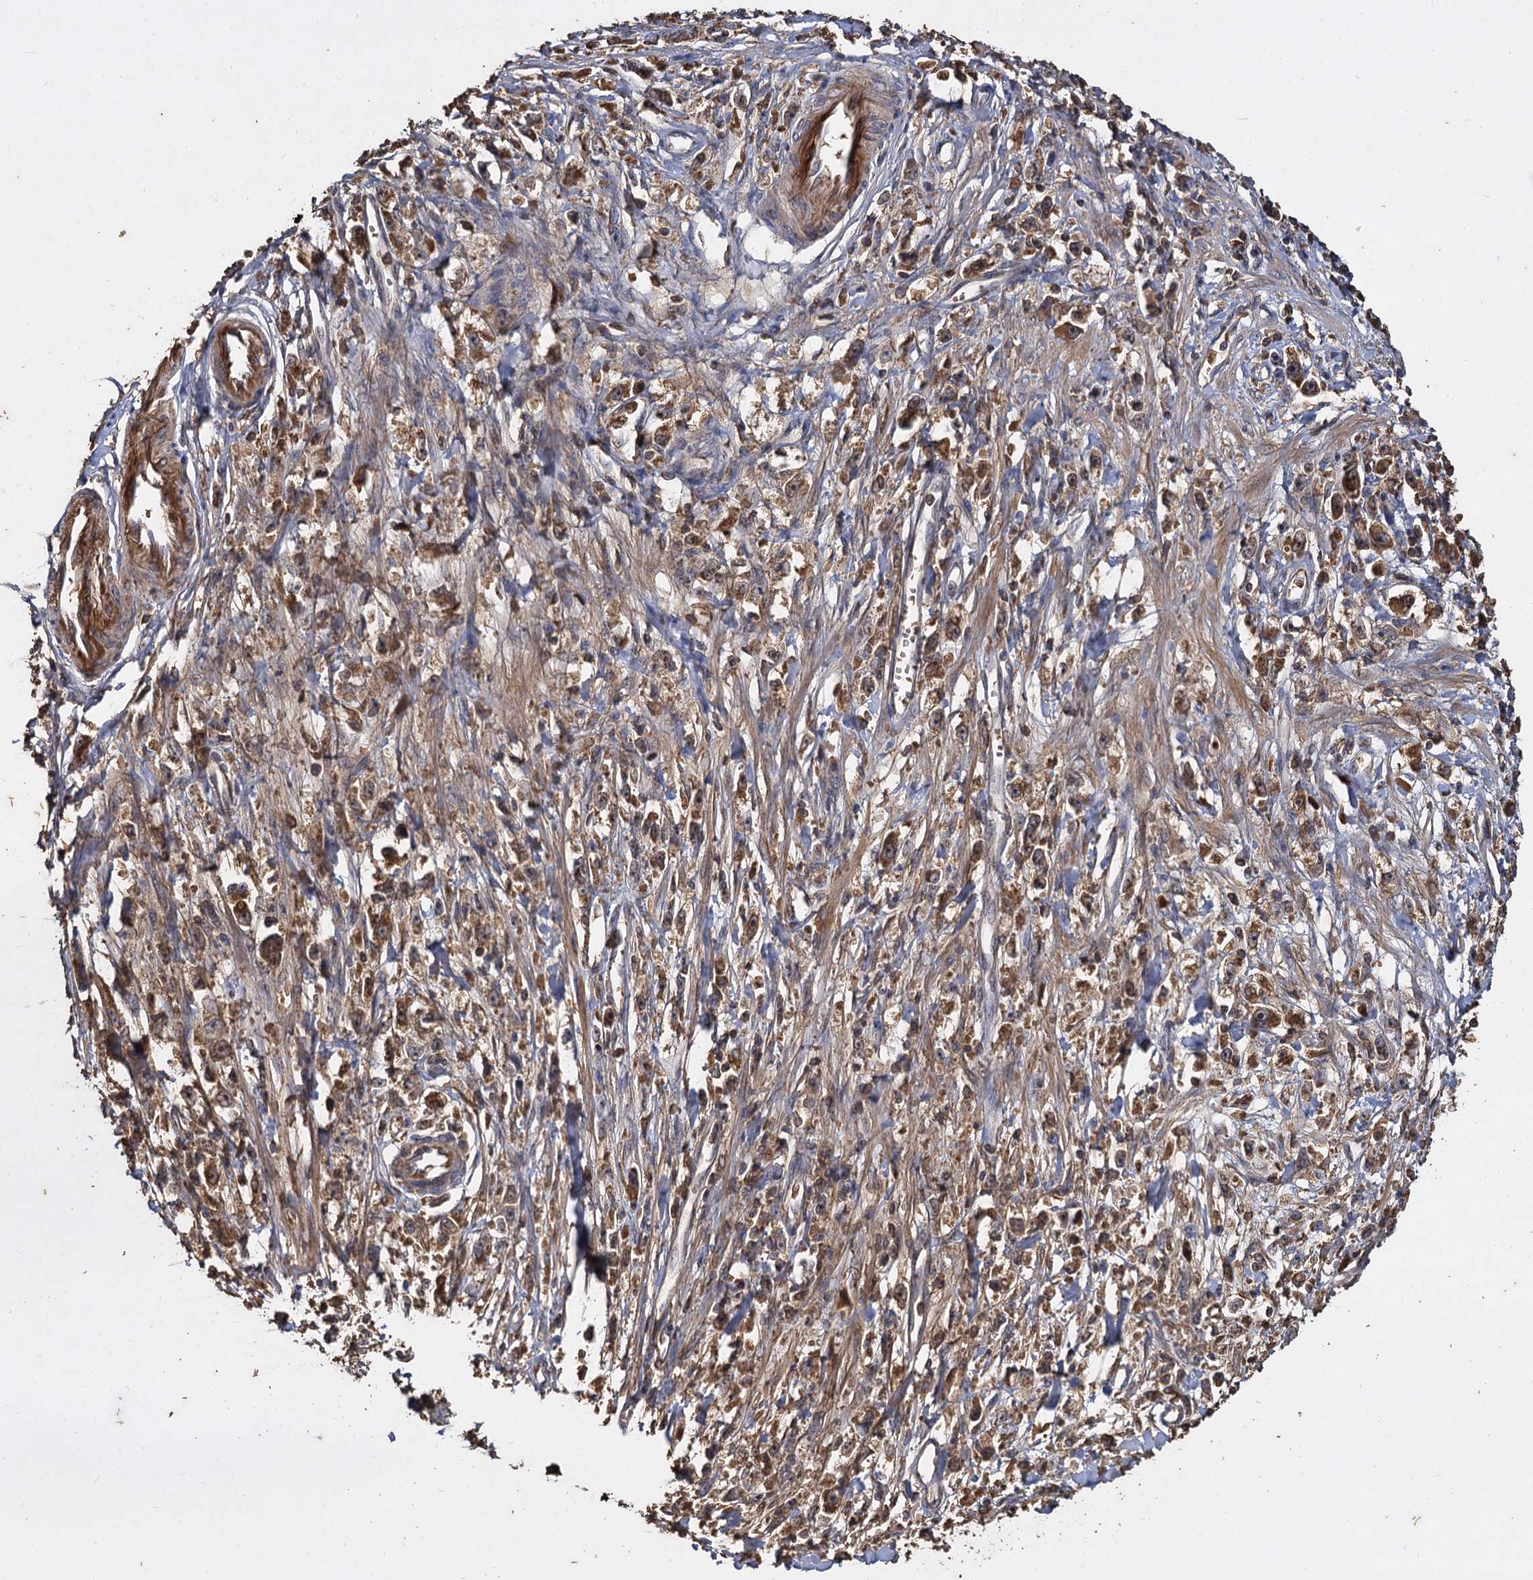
{"staining": {"intensity": "moderate", "quantity": ">75%", "location": "cytoplasmic/membranous"}, "tissue": "stomach cancer", "cell_type": "Tumor cells", "image_type": "cancer", "snomed": [{"axis": "morphology", "description": "Adenocarcinoma, NOS"}, {"axis": "topography", "description": "Stomach"}], "caption": "The photomicrograph demonstrates a brown stain indicating the presence of a protein in the cytoplasmic/membranous of tumor cells in adenocarcinoma (stomach).", "gene": "GCLC", "patient": {"sex": "female", "age": 59}}